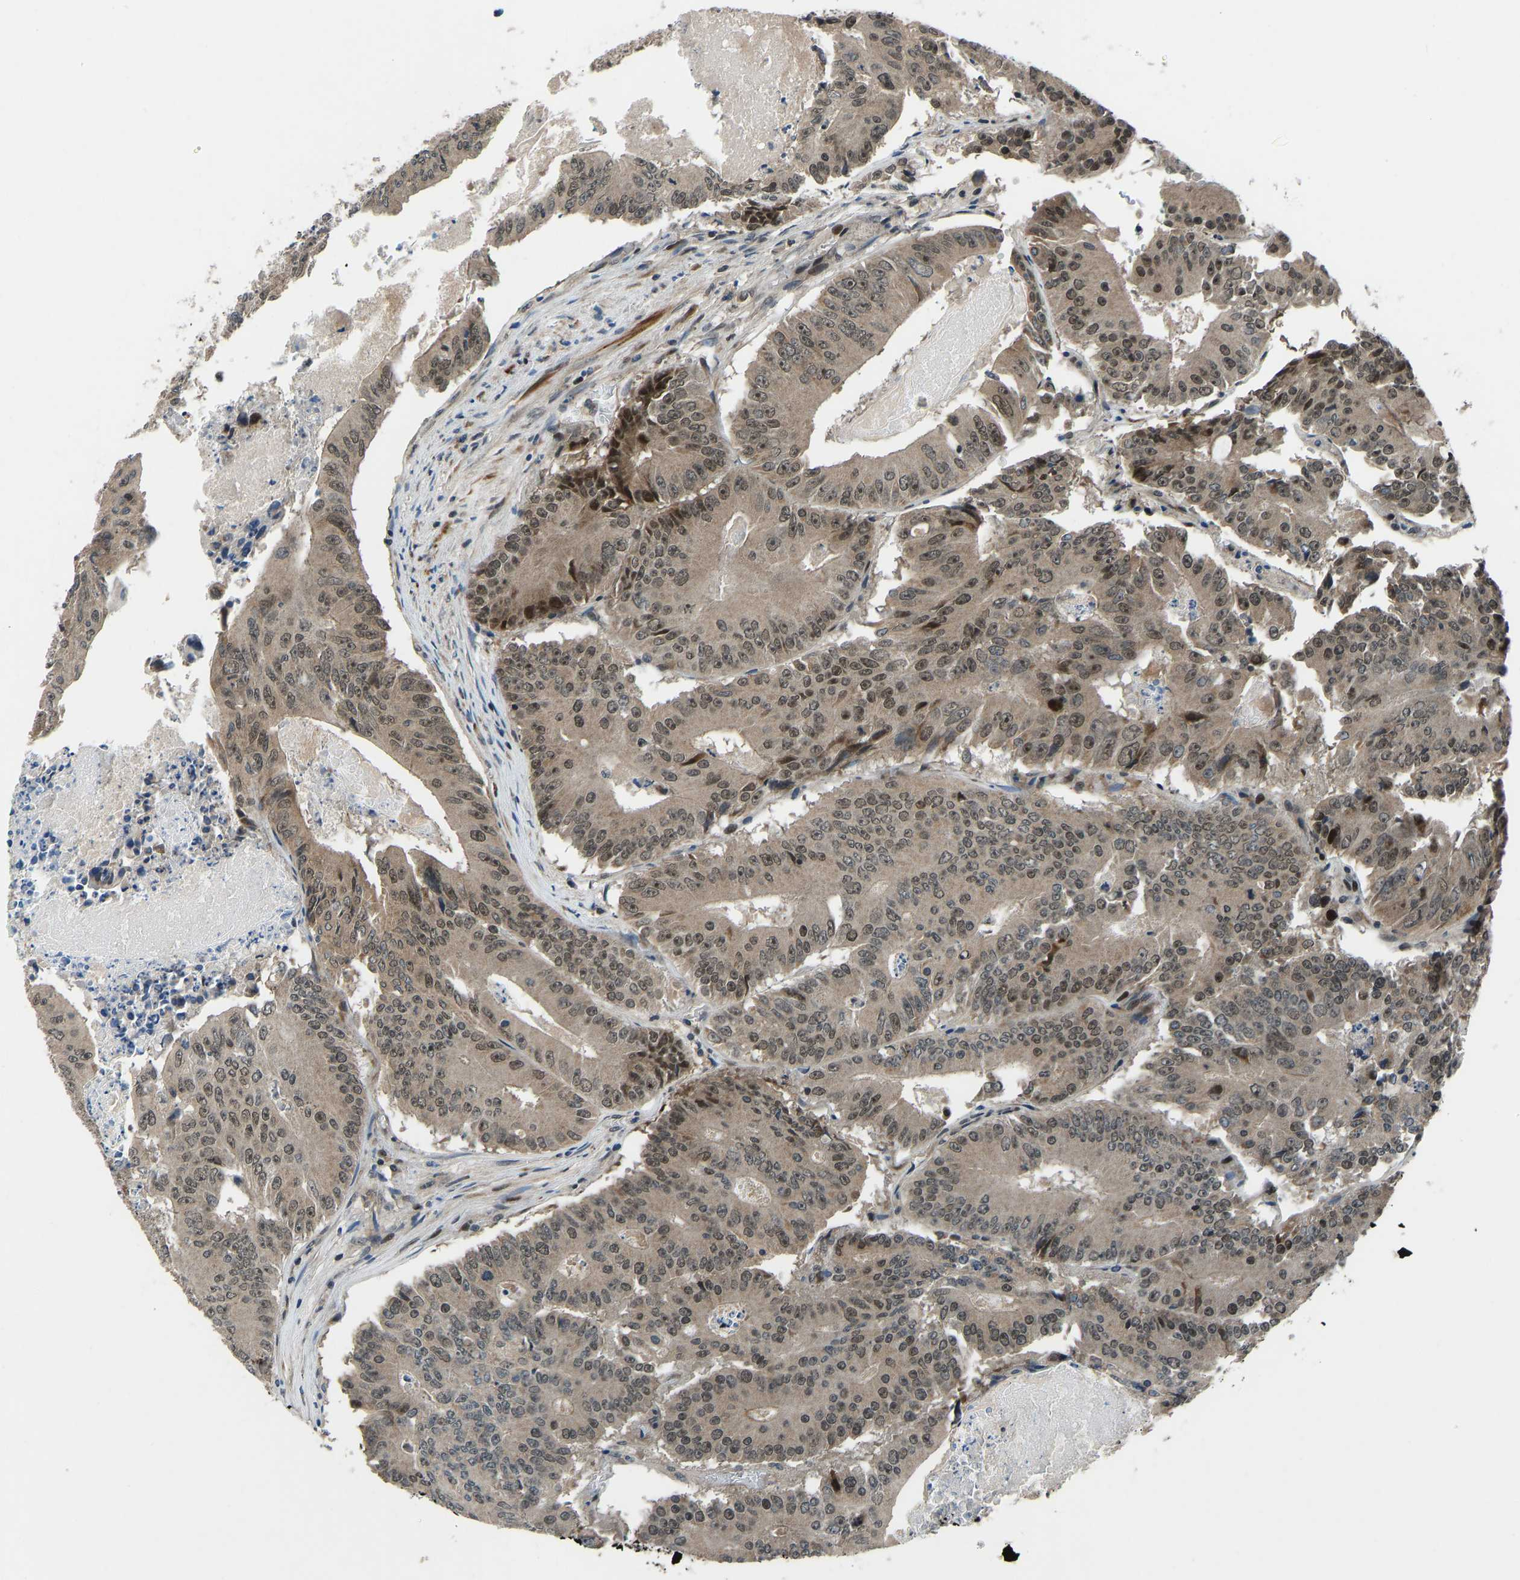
{"staining": {"intensity": "moderate", "quantity": ">75%", "location": "cytoplasmic/membranous,nuclear"}, "tissue": "colorectal cancer", "cell_type": "Tumor cells", "image_type": "cancer", "snomed": [{"axis": "morphology", "description": "Adenocarcinoma, NOS"}, {"axis": "topography", "description": "Colon"}], "caption": "Approximately >75% of tumor cells in adenocarcinoma (colorectal) demonstrate moderate cytoplasmic/membranous and nuclear protein staining as visualized by brown immunohistochemical staining.", "gene": "RLIM", "patient": {"sex": "male", "age": 87}}